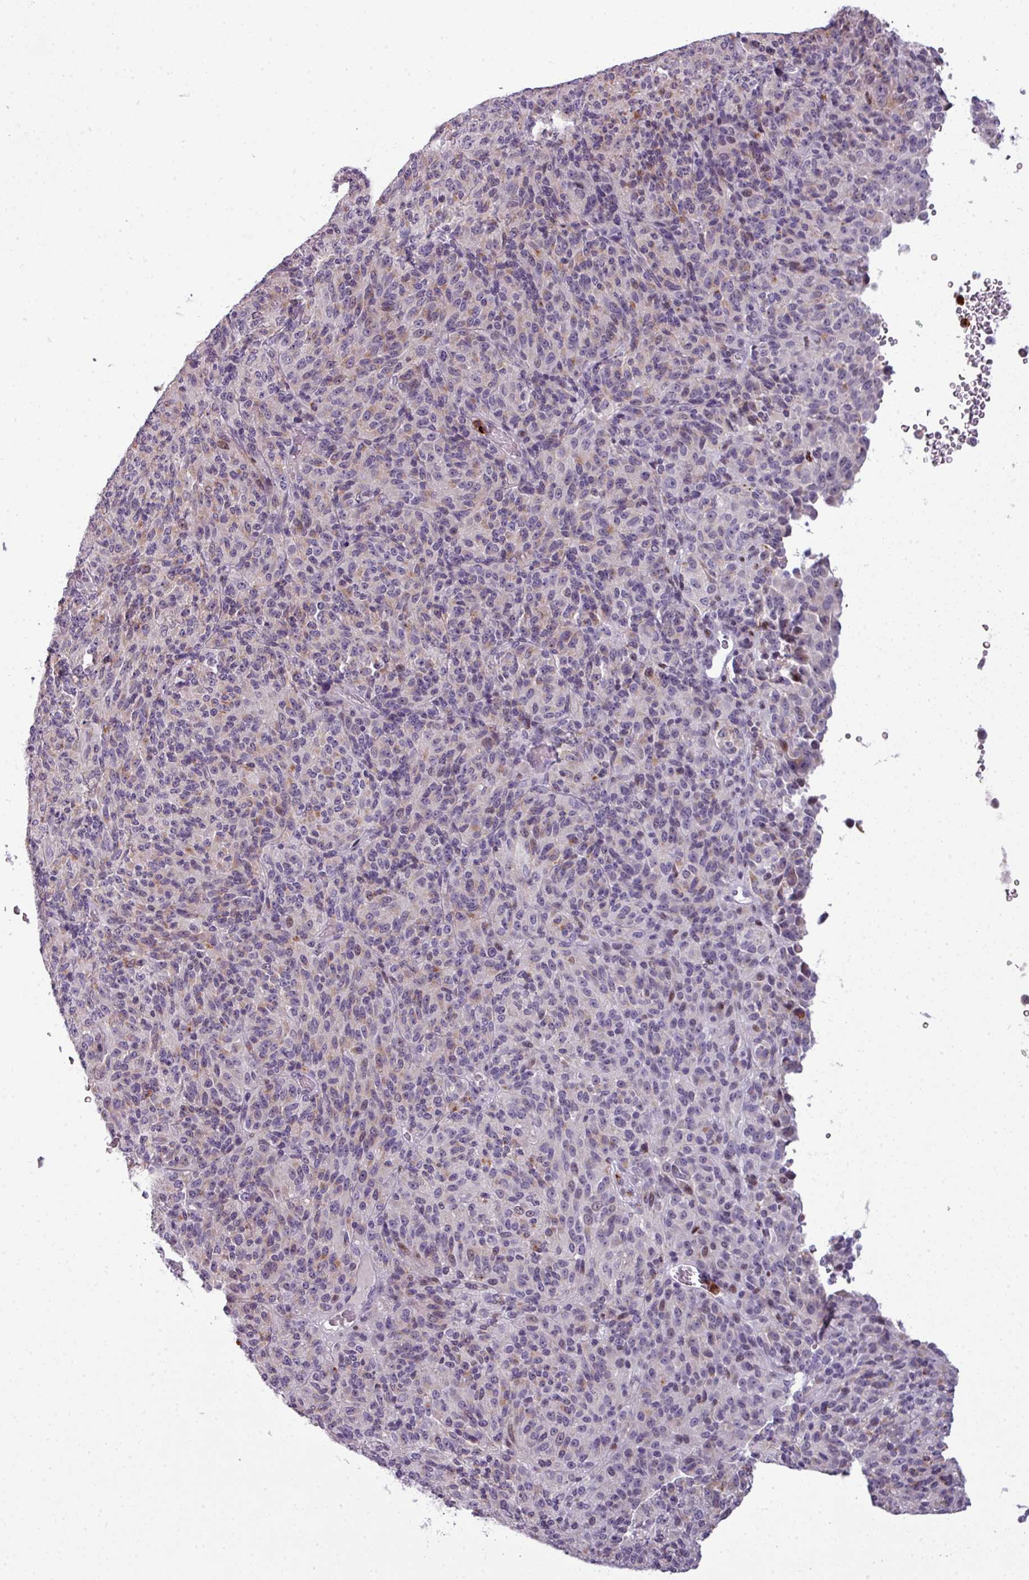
{"staining": {"intensity": "negative", "quantity": "none", "location": "none"}, "tissue": "melanoma", "cell_type": "Tumor cells", "image_type": "cancer", "snomed": [{"axis": "morphology", "description": "Malignant melanoma, Metastatic site"}, {"axis": "topography", "description": "Brain"}], "caption": "DAB immunohistochemical staining of human melanoma demonstrates no significant staining in tumor cells. Brightfield microscopy of IHC stained with DAB (brown) and hematoxylin (blue), captured at high magnification.", "gene": "TMEFF1", "patient": {"sex": "female", "age": 56}}